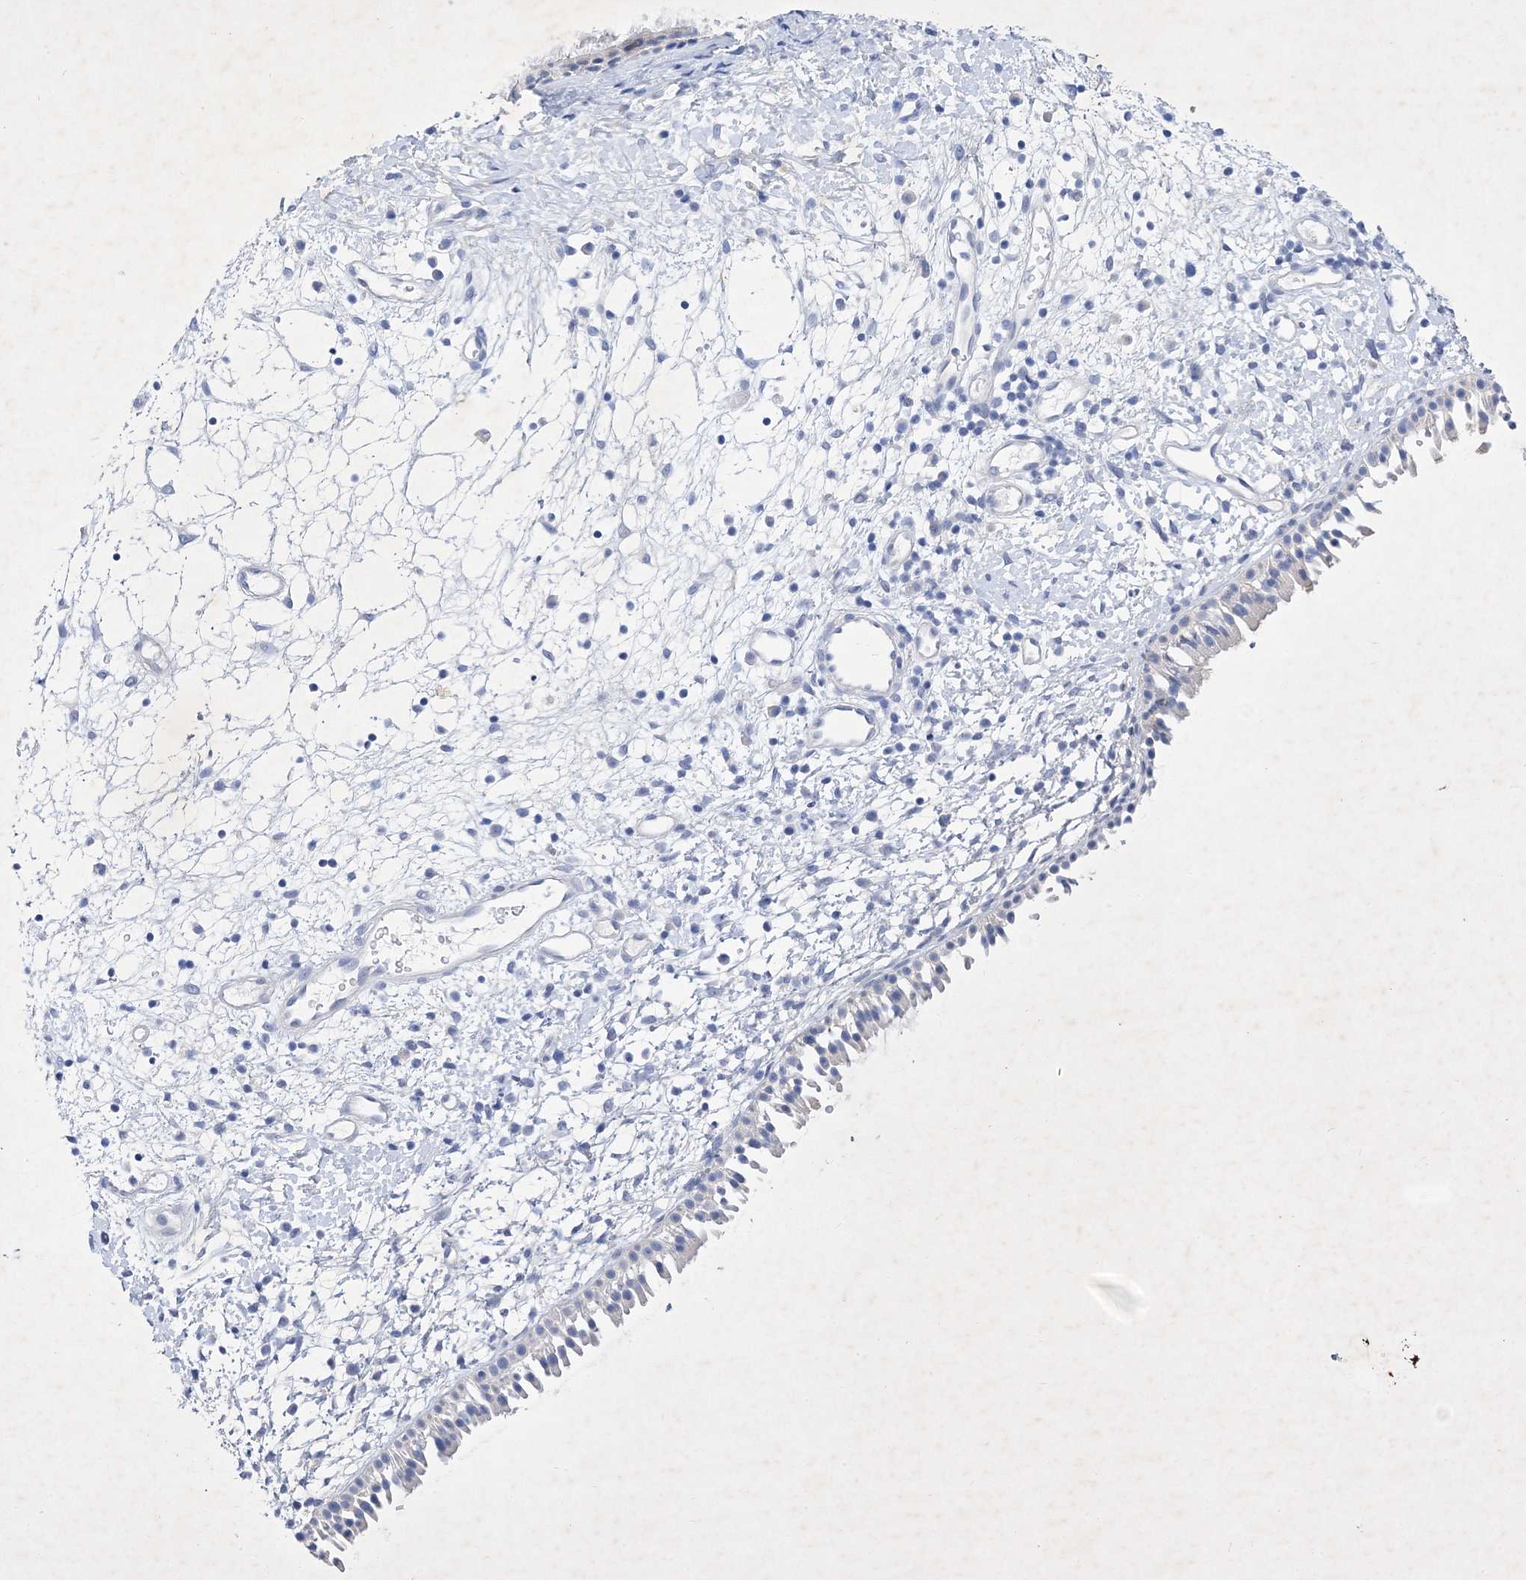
{"staining": {"intensity": "negative", "quantity": "none", "location": "none"}, "tissue": "nasopharynx", "cell_type": "Respiratory epithelial cells", "image_type": "normal", "snomed": [{"axis": "morphology", "description": "Normal tissue, NOS"}, {"axis": "topography", "description": "Nasopharynx"}], "caption": "Immunohistochemistry of benign human nasopharynx reveals no staining in respiratory epithelial cells.", "gene": "GPN1", "patient": {"sex": "male", "age": 22}}